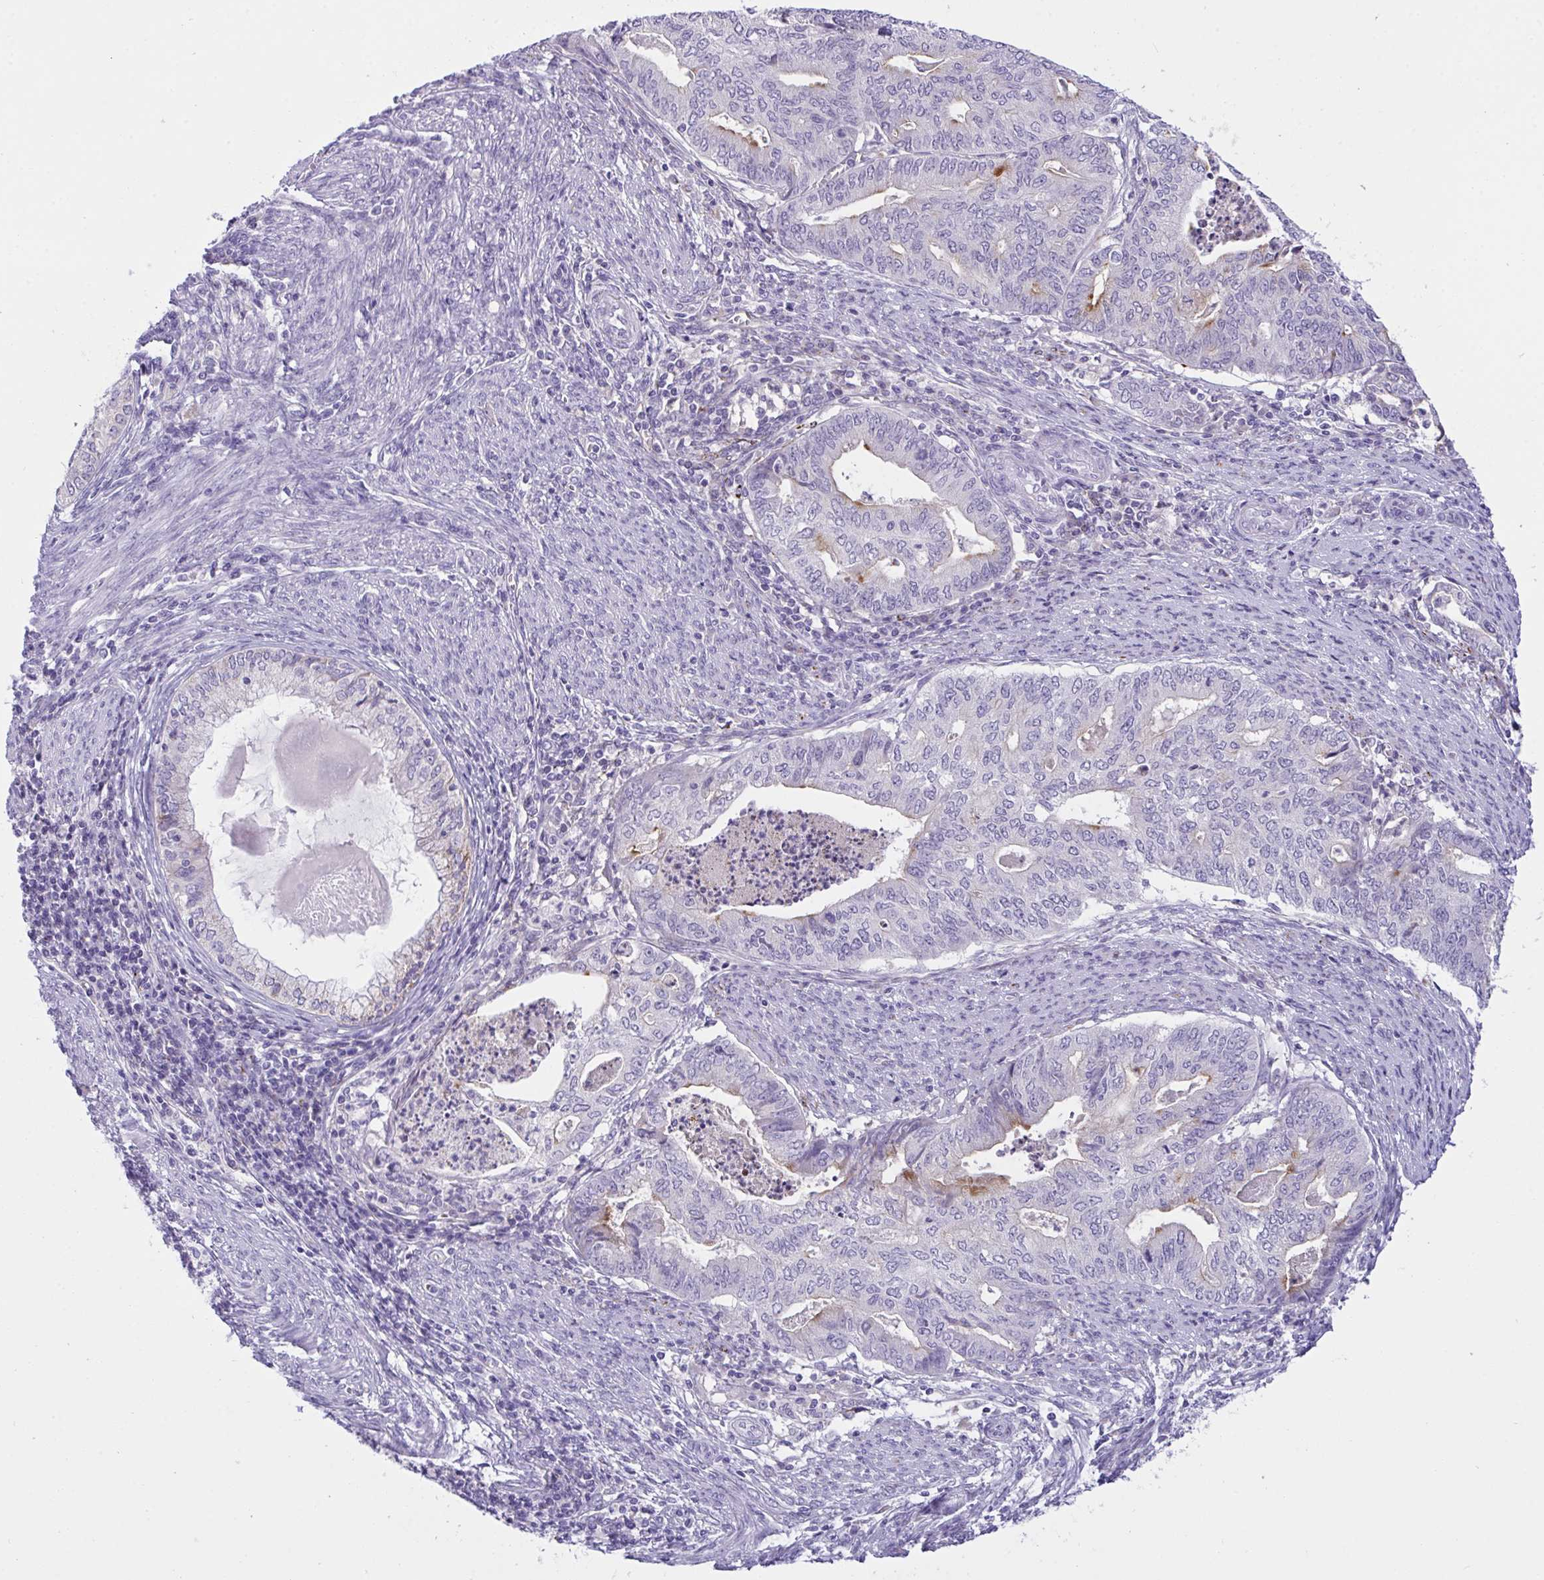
{"staining": {"intensity": "weak", "quantity": "<25%", "location": "cytoplasmic/membranous"}, "tissue": "endometrial cancer", "cell_type": "Tumor cells", "image_type": "cancer", "snomed": [{"axis": "morphology", "description": "Adenocarcinoma, NOS"}, {"axis": "topography", "description": "Endometrium"}], "caption": "Tumor cells show no significant protein positivity in endometrial cancer (adenocarcinoma). (DAB IHC with hematoxylin counter stain).", "gene": "SEMA6B", "patient": {"sex": "female", "age": 79}}